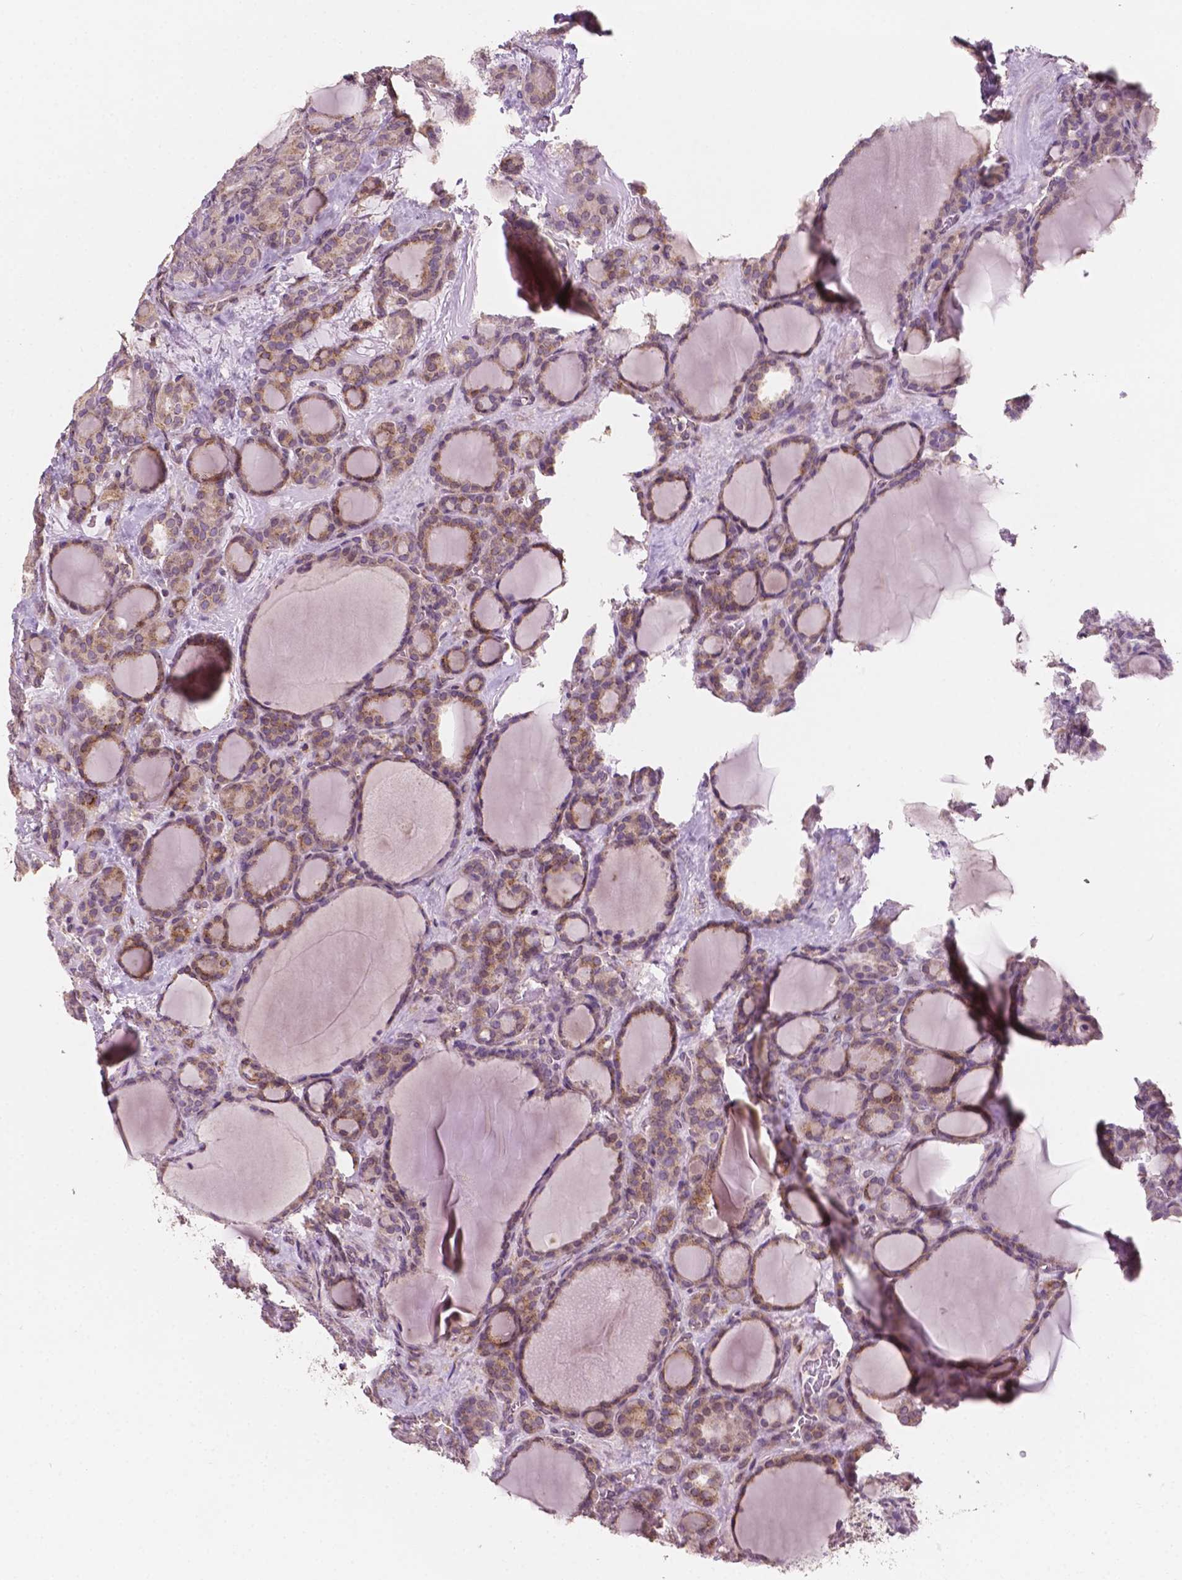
{"staining": {"intensity": "weak", "quantity": ">75%", "location": "cytoplasmic/membranous"}, "tissue": "thyroid cancer", "cell_type": "Tumor cells", "image_type": "cancer", "snomed": [{"axis": "morphology", "description": "Normal tissue, NOS"}, {"axis": "morphology", "description": "Follicular adenoma carcinoma, NOS"}, {"axis": "topography", "description": "Thyroid gland"}], "caption": "Protein expression analysis of human thyroid cancer (follicular adenoma carcinoma) reveals weak cytoplasmic/membranous staining in approximately >75% of tumor cells.", "gene": "EBAG9", "patient": {"sex": "female", "age": 31}}